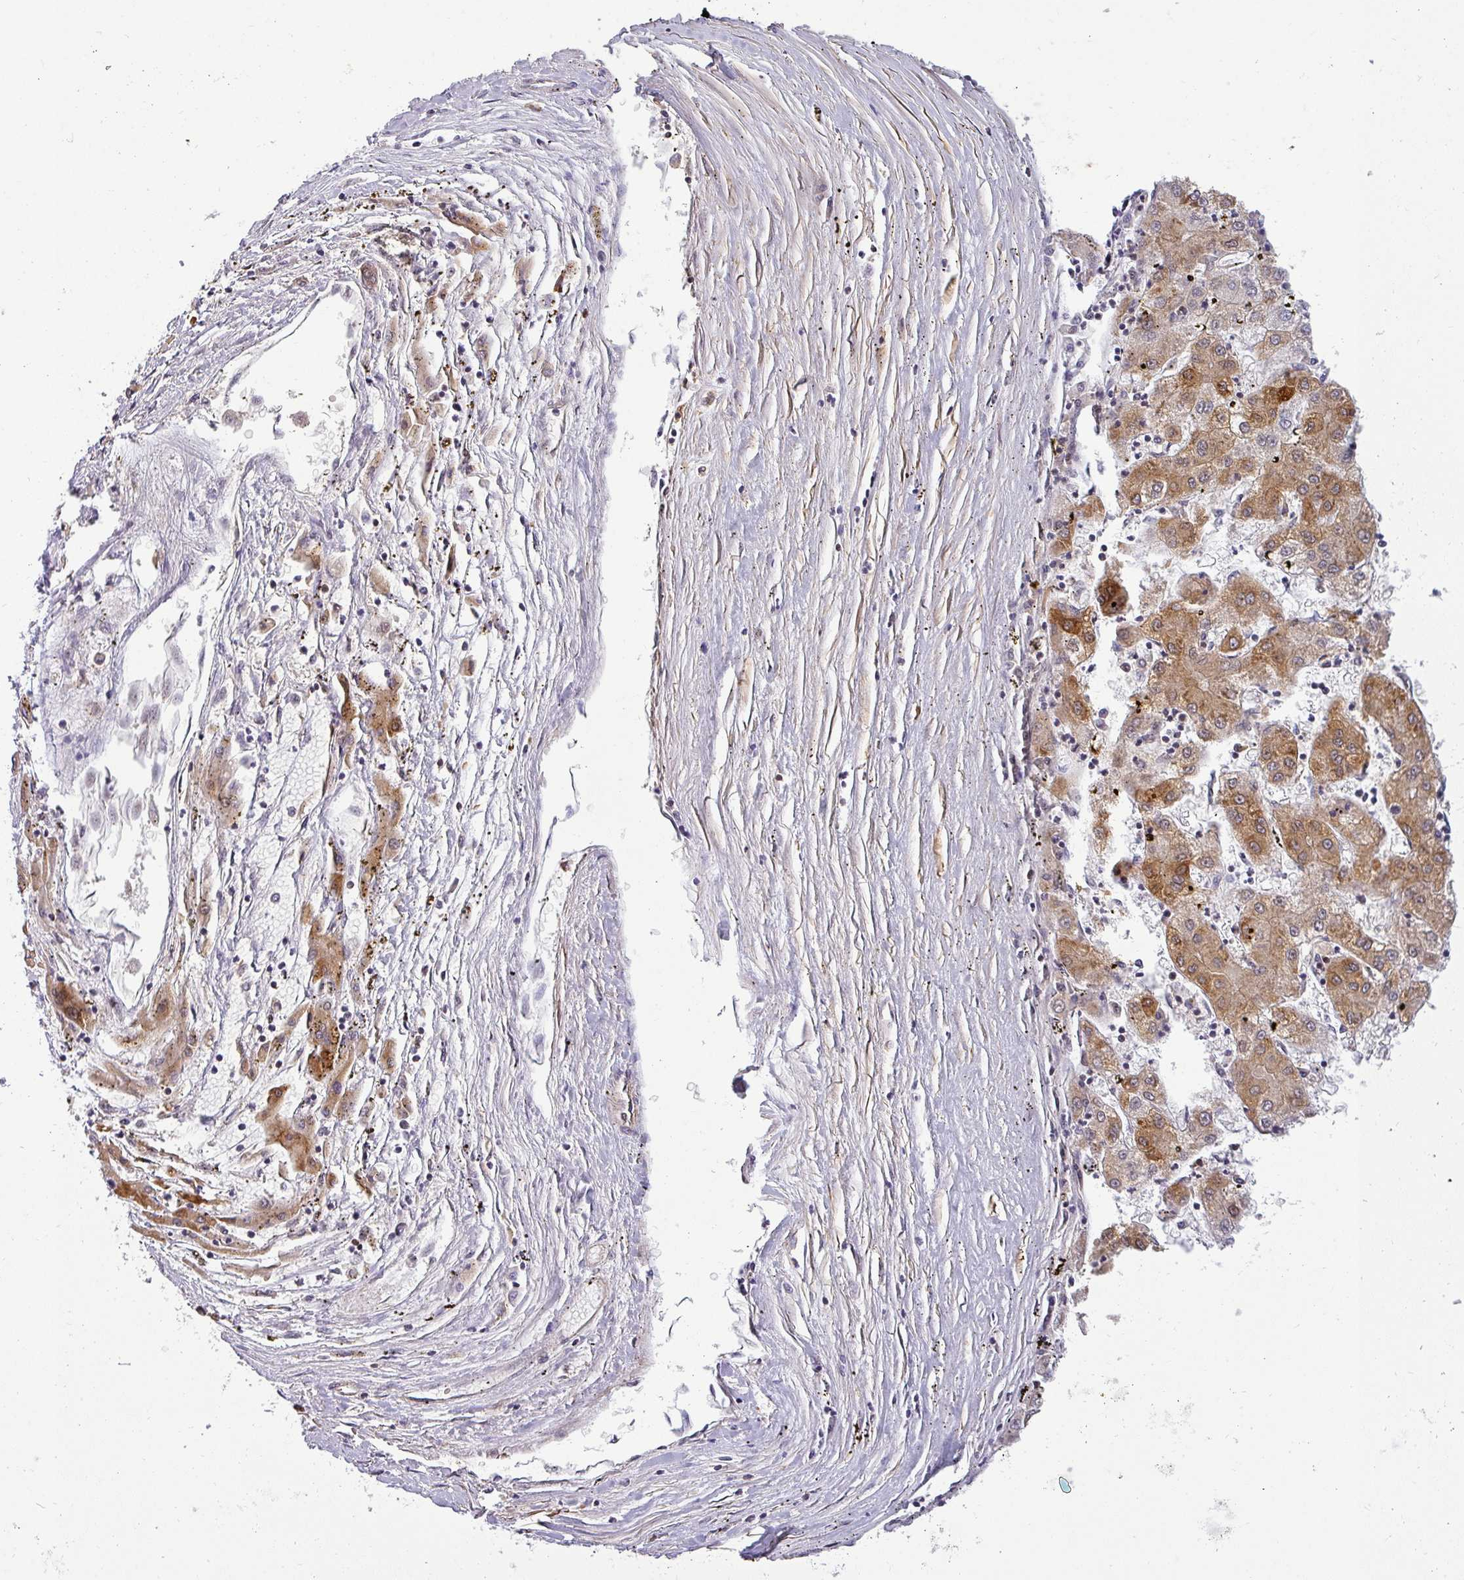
{"staining": {"intensity": "moderate", "quantity": ">75%", "location": "cytoplasmic/membranous"}, "tissue": "liver cancer", "cell_type": "Tumor cells", "image_type": "cancer", "snomed": [{"axis": "morphology", "description": "Carcinoma, Hepatocellular, NOS"}, {"axis": "topography", "description": "Liver"}], "caption": "Protein staining of liver cancer tissue exhibits moderate cytoplasmic/membranous expression in about >75% of tumor cells.", "gene": "ZNF835", "patient": {"sex": "male", "age": 72}}